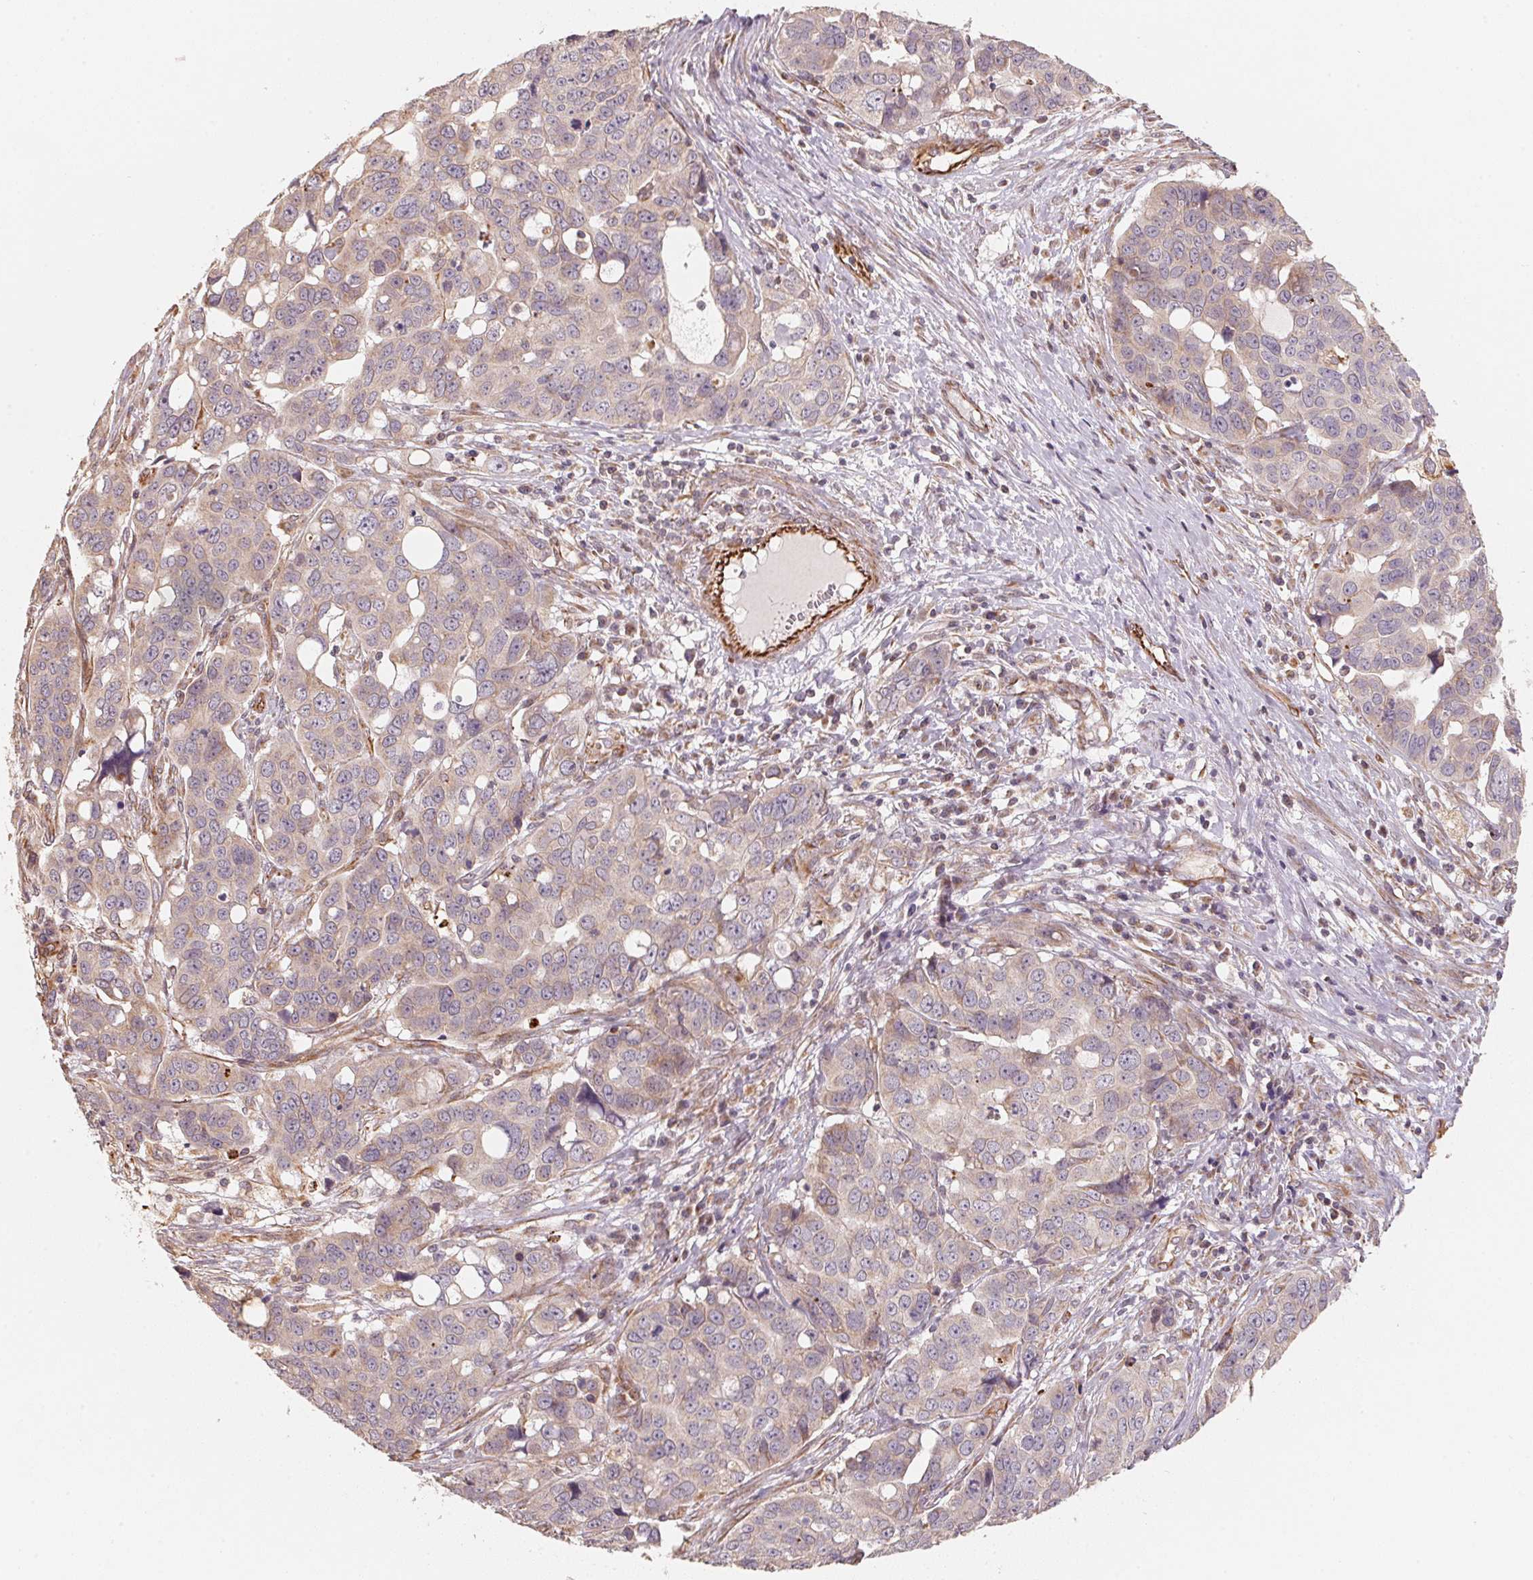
{"staining": {"intensity": "negative", "quantity": "none", "location": "none"}, "tissue": "ovarian cancer", "cell_type": "Tumor cells", "image_type": "cancer", "snomed": [{"axis": "morphology", "description": "Carcinoma, endometroid"}, {"axis": "topography", "description": "Ovary"}], "caption": "This is an immunohistochemistry (IHC) micrograph of human ovarian cancer (endometroid carcinoma). There is no staining in tumor cells.", "gene": "TSPAN12", "patient": {"sex": "female", "age": 78}}